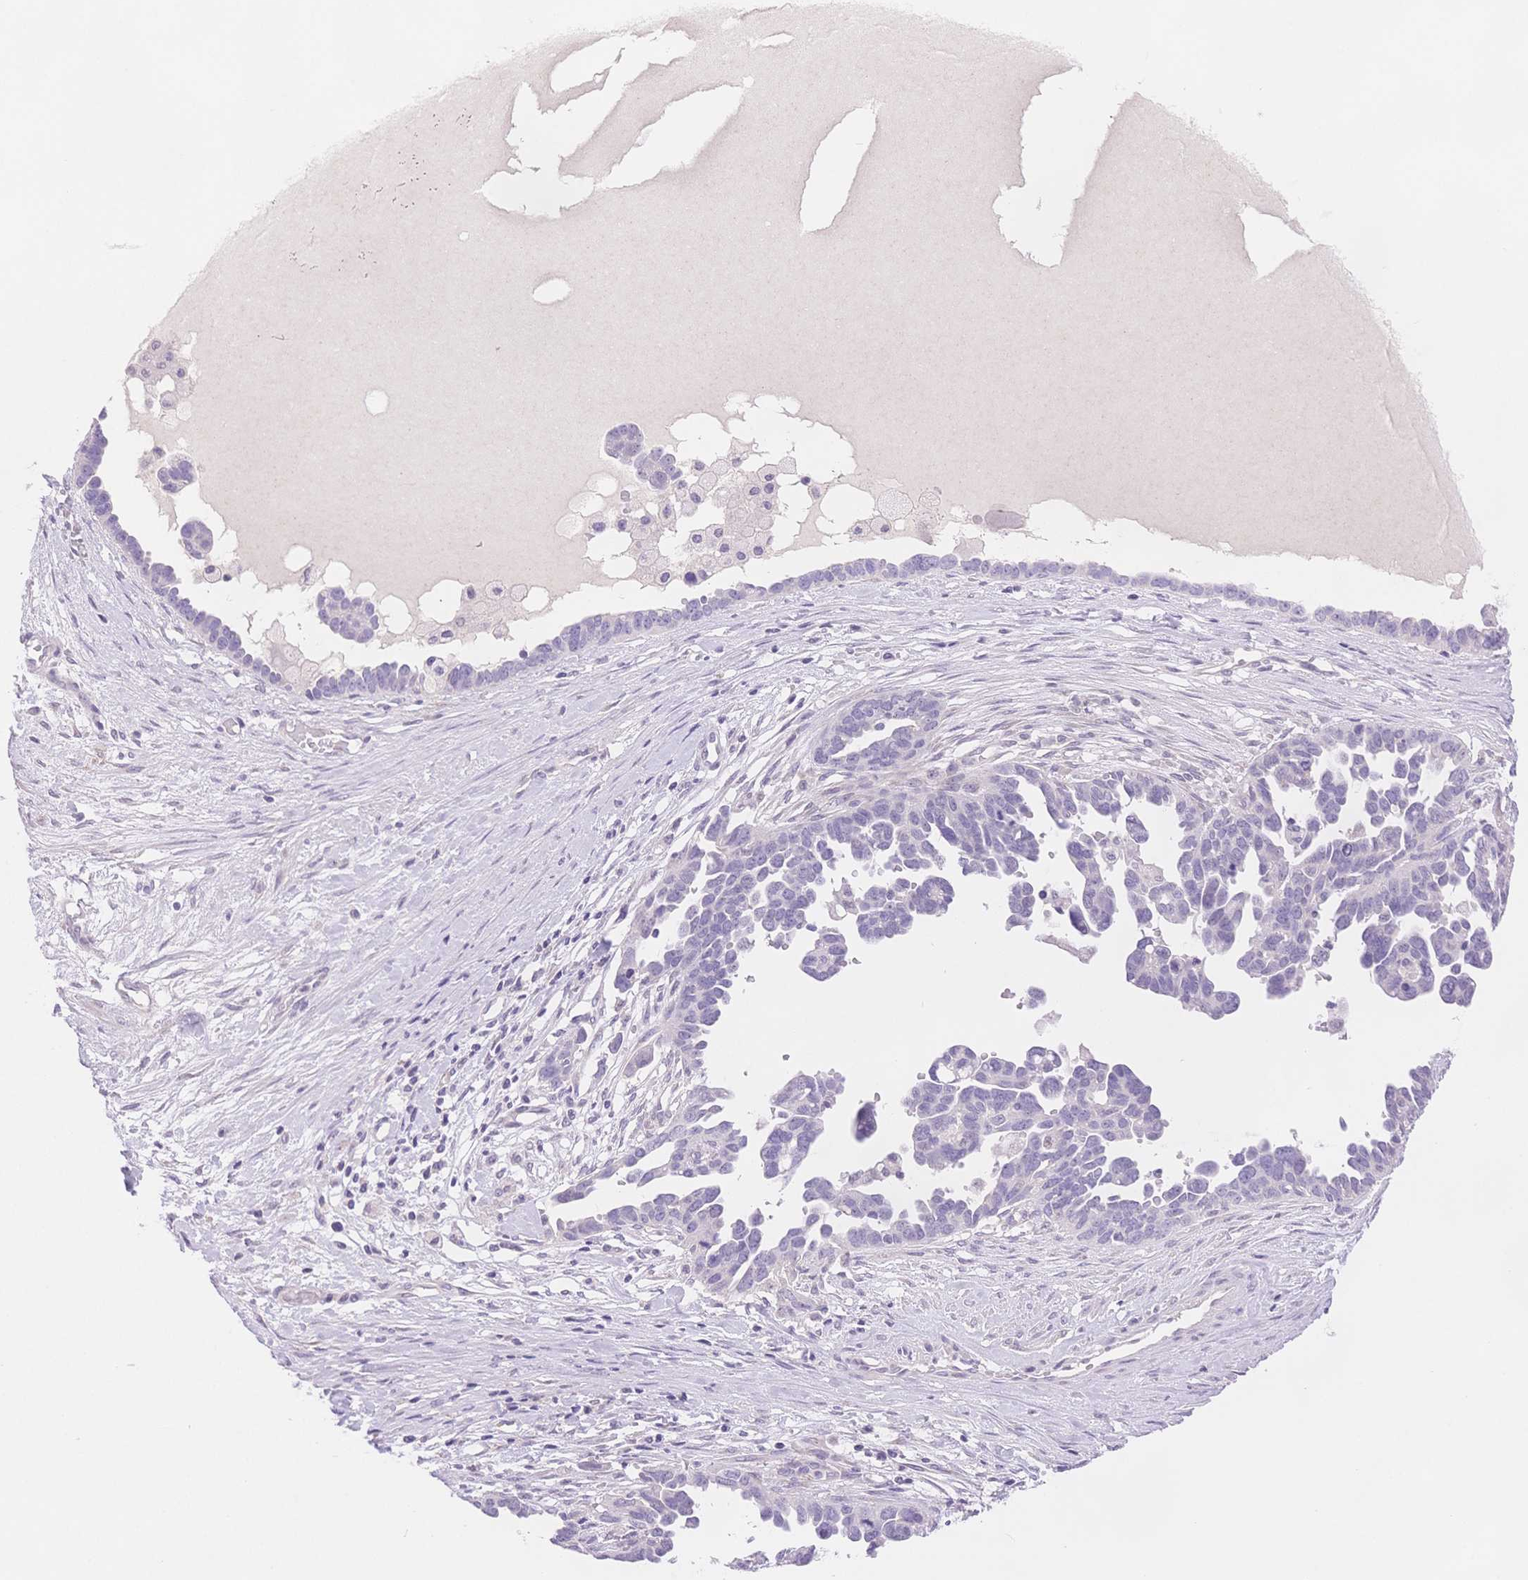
{"staining": {"intensity": "negative", "quantity": "none", "location": "none"}, "tissue": "ovarian cancer", "cell_type": "Tumor cells", "image_type": "cancer", "snomed": [{"axis": "morphology", "description": "Cystadenocarcinoma, serous, NOS"}, {"axis": "topography", "description": "Ovary"}], "caption": "This is a photomicrograph of immunohistochemistry staining of ovarian serous cystadenocarcinoma, which shows no positivity in tumor cells. Nuclei are stained in blue.", "gene": "MYOM1", "patient": {"sex": "female", "age": 54}}